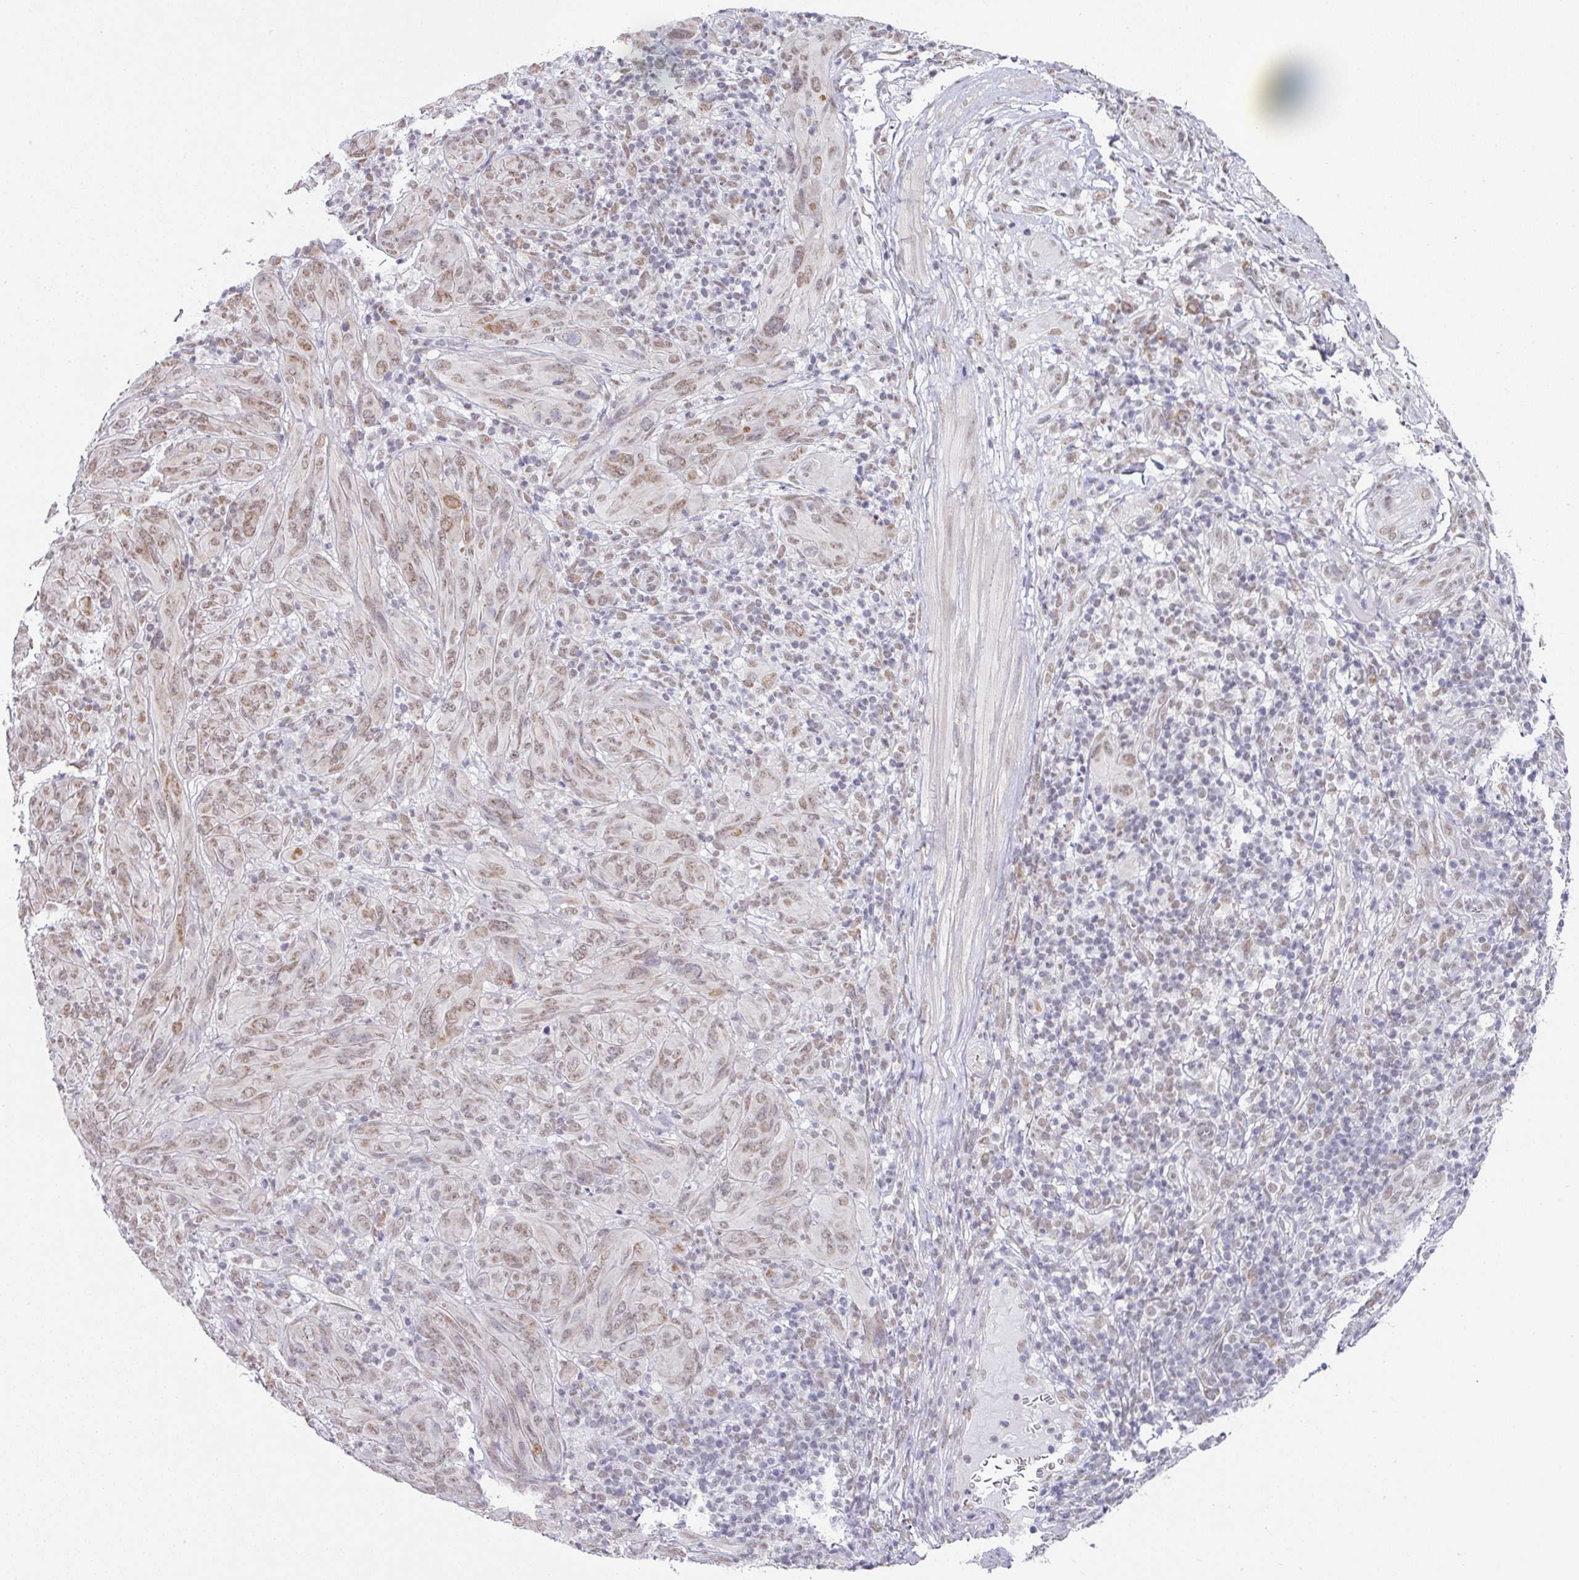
{"staining": {"intensity": "moderate", "quantity": ">75%", "location": "nuclear"}, "tissue": "melanoma", "cell_type": "Tumor cells", "image_type": "cancer", "snomed": [{"axis": "morphology", "description": "Malignant melanoma, NOS"}, {"axis": "topography", "description": "Skin of head"}], "caption": "Immunohistochemical staining of melanoma demonstrates moderate nuclear protein positivity in about >75% of tumor cells.", "gene": "TMED5", "patient": {"sex": "male", "age": 96}}